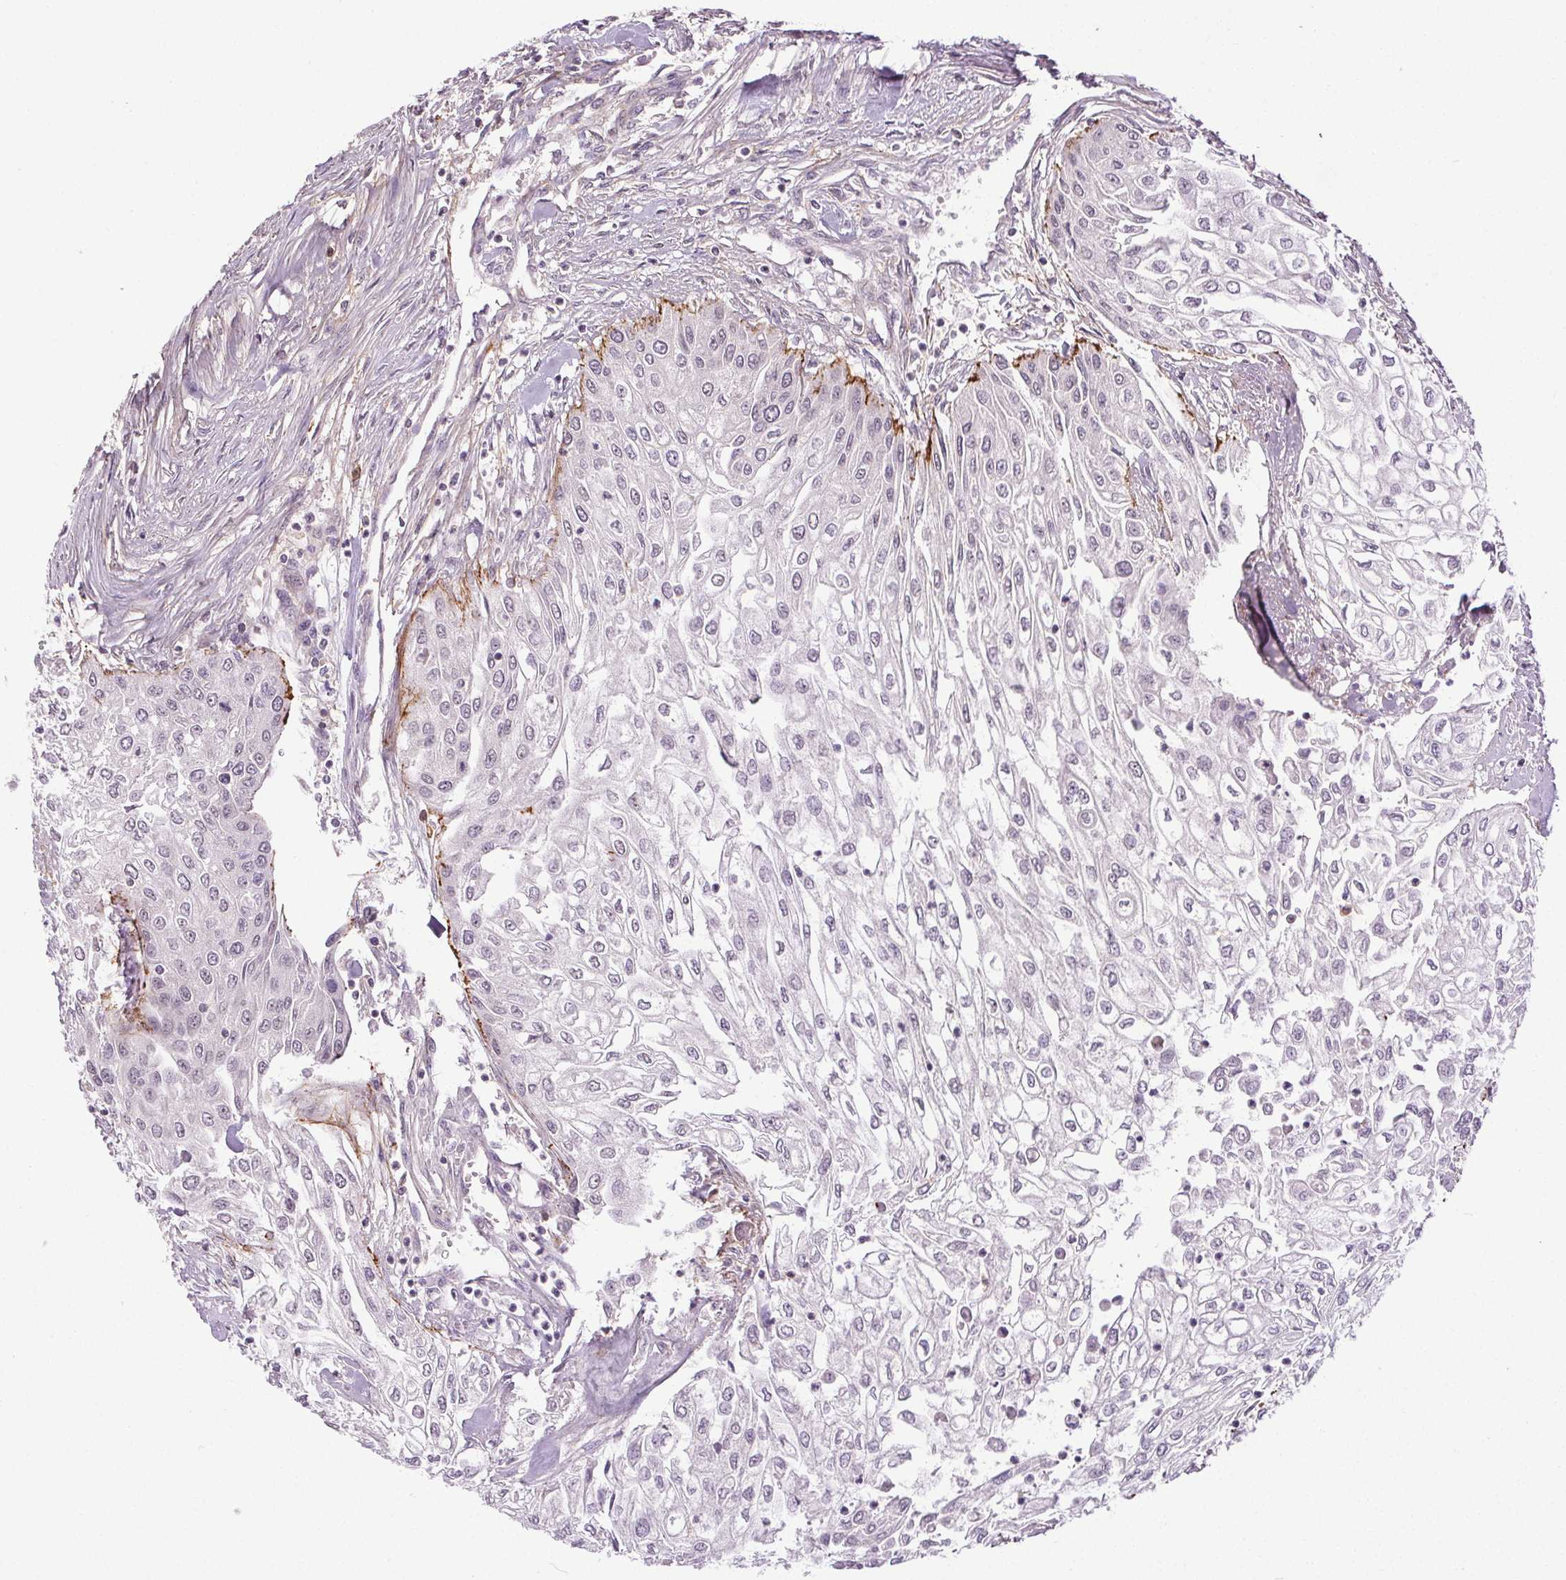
{"staining": {"intensity": "negative", "quantity": "none", "location": "none"}, "tissue": "urothelial cancer", "cell_type": "Tumor cells", "image_type": "cancer", "snomed": [{"axis": "morphology", "description": "Urothelial carcinoma, High grade"}, {"axis": "topography", "description": "Urinary bladder"}], "caption": "Urothelial carcinoma (high-grade) stained for a protein using immunohistochemistry displays no positivity tumor cells.", "gene": "KIAA0232", "patient": {"sex": "male", "age": 62}}